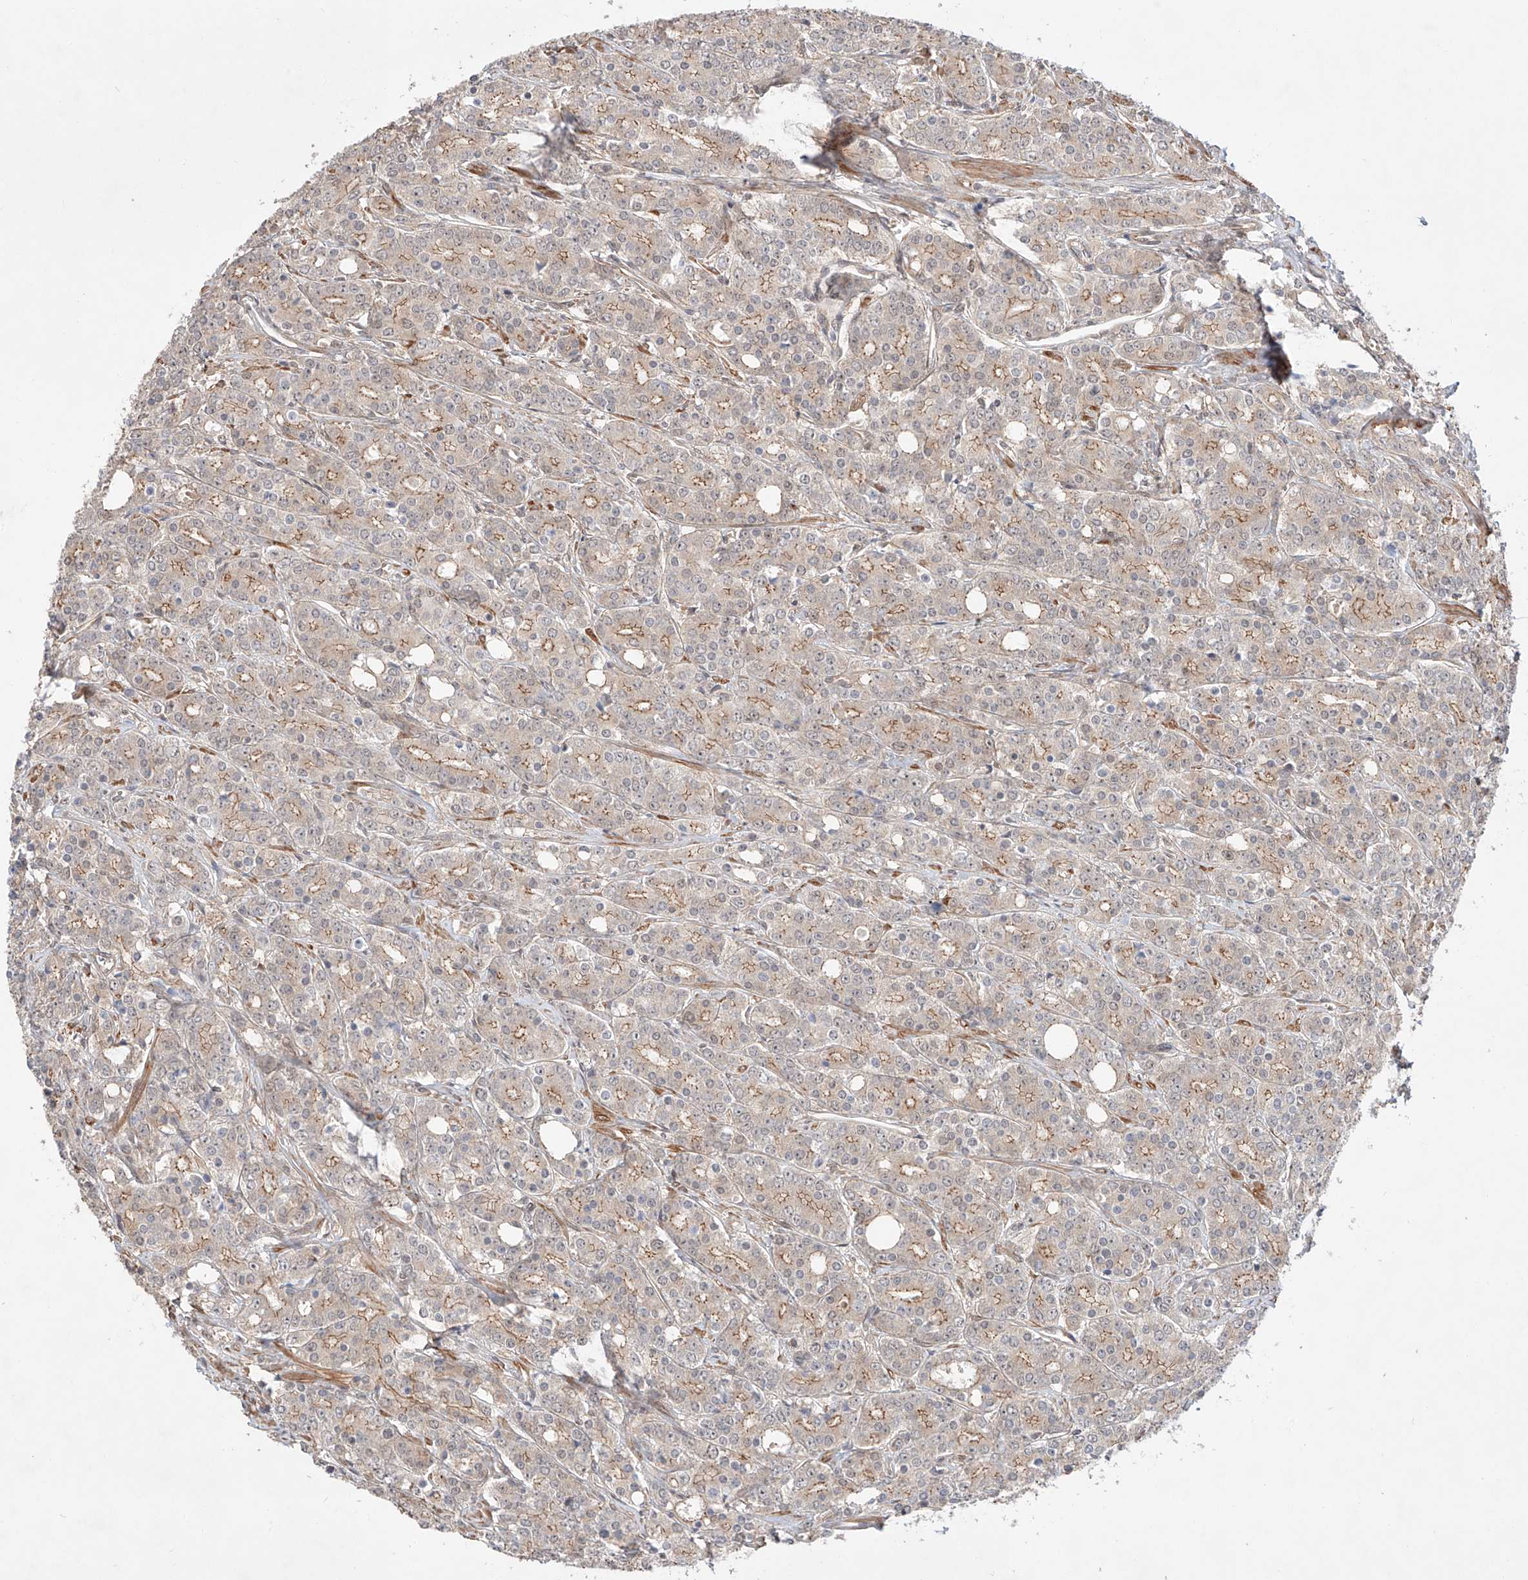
{"staining": {"intensity": "moderate", "quantity": "<25%", "location": "cytoplasmic/membranous"}, "tissue": "prostate cancer", "cell_type": "Tumor cells", "image_type": "cancer", "snomed": [{"axis": "morphology", "description": "Adenocarcinoma, High grade"}, {"axis": "topography", "description": "Prostate"}], "caption": "Moderate cytoplasmic/membranous protein positivity is appreciated in about <25% of tumor cells in prostate cancer (high-grade adenocarcinoma). (IHC, brightfield microscopy, high magnification).", "gene": "TSR2", "patient": {"sex": "male", "age": 62}}